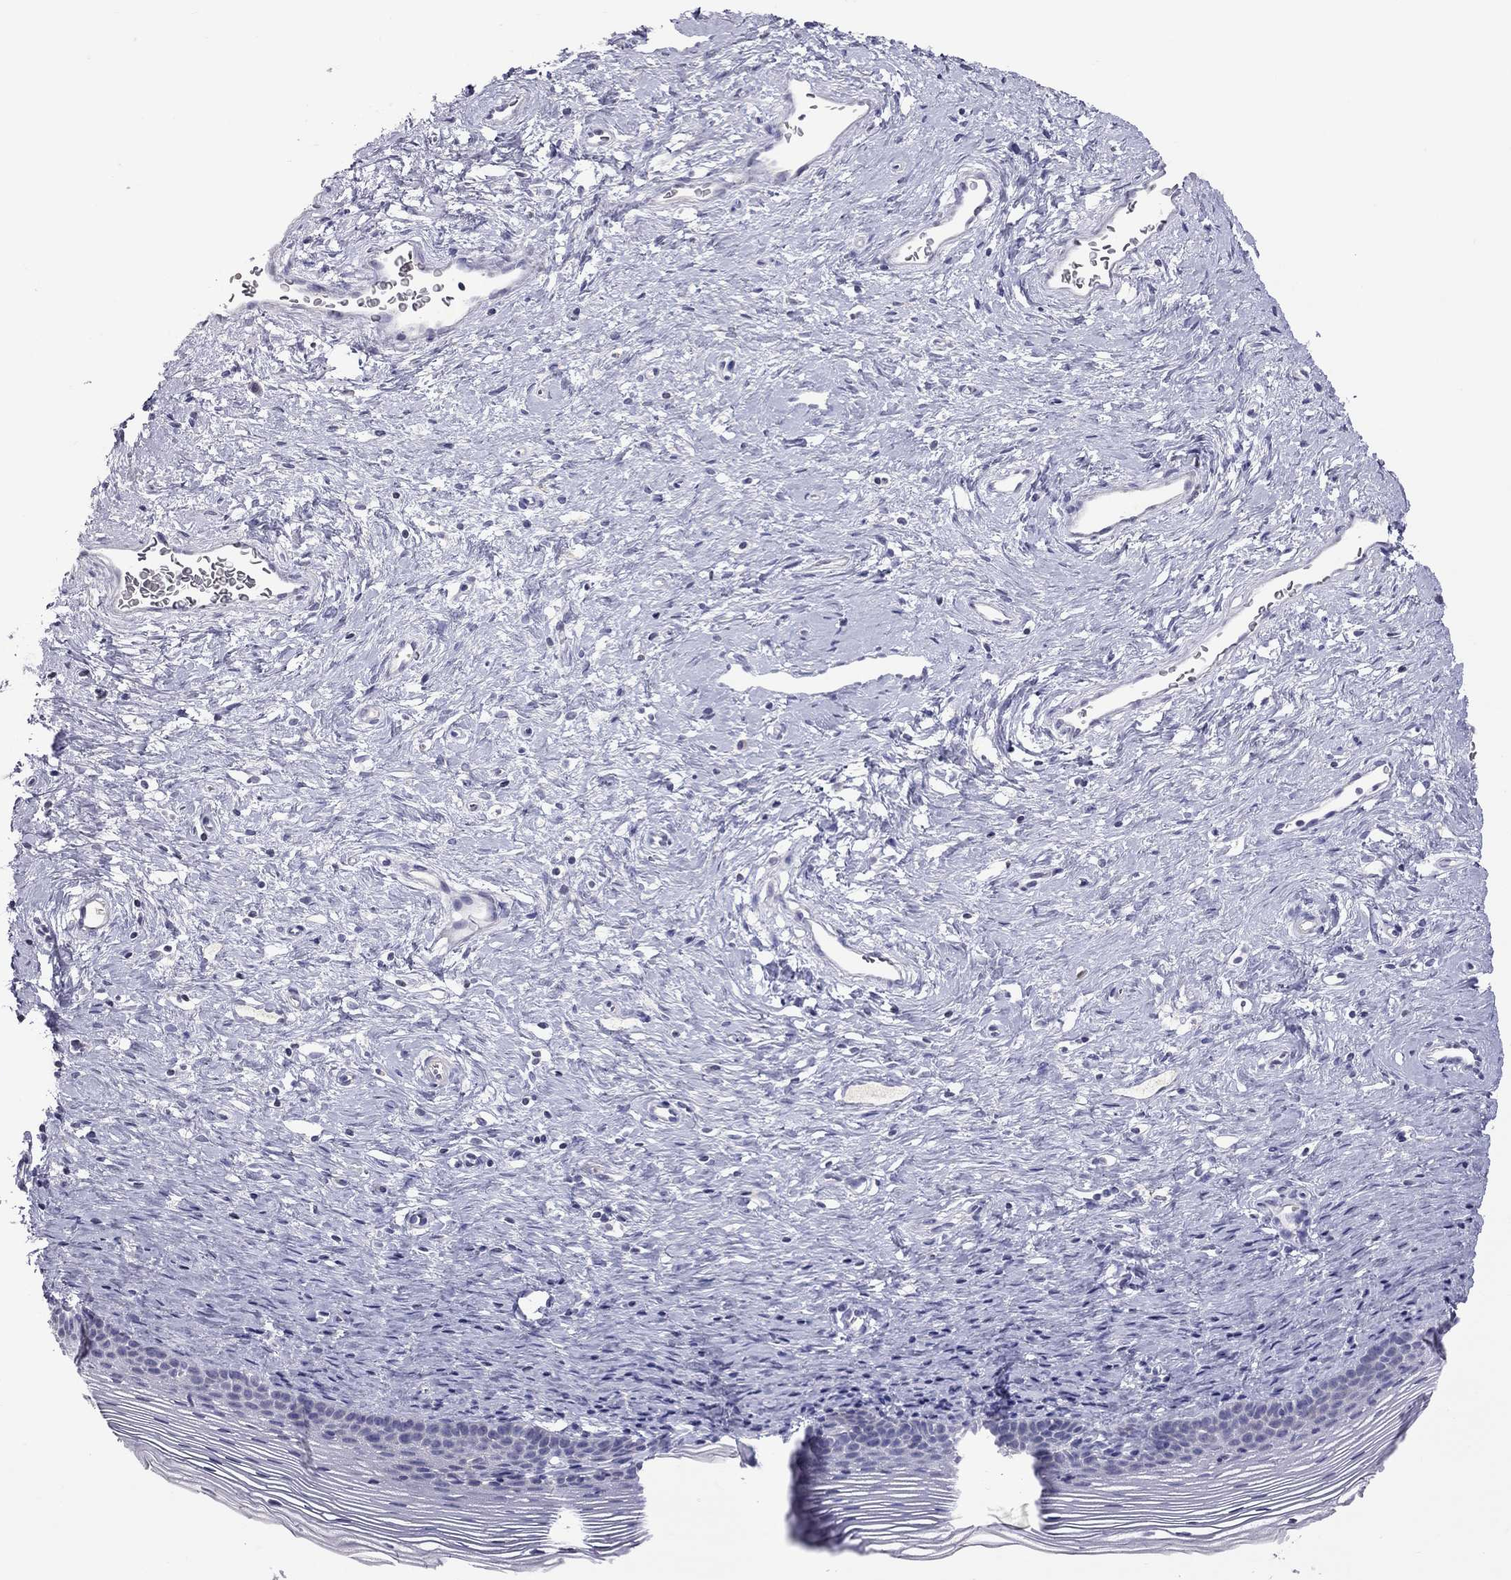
{"staining": {"intensity": "strong", "quantity": ">75%", "location": "cytoplasmic/membranous"}, "tissue": "cervix", "cell_type": "Glandular cells", "image_type": "normal", "snomed": [{"axis": "morphology", "description": "Normal tissue, NOS"}, {"axis": "topography", "description": "Cervix"}], "caption": "Human cervix stained for a protein (brown) reveals strong cytoplasmic/membranous positive positivity in approximately >75% of glandular cells.", "gene": "MUC16", "patient": {"sex": "female", "age": 39}}